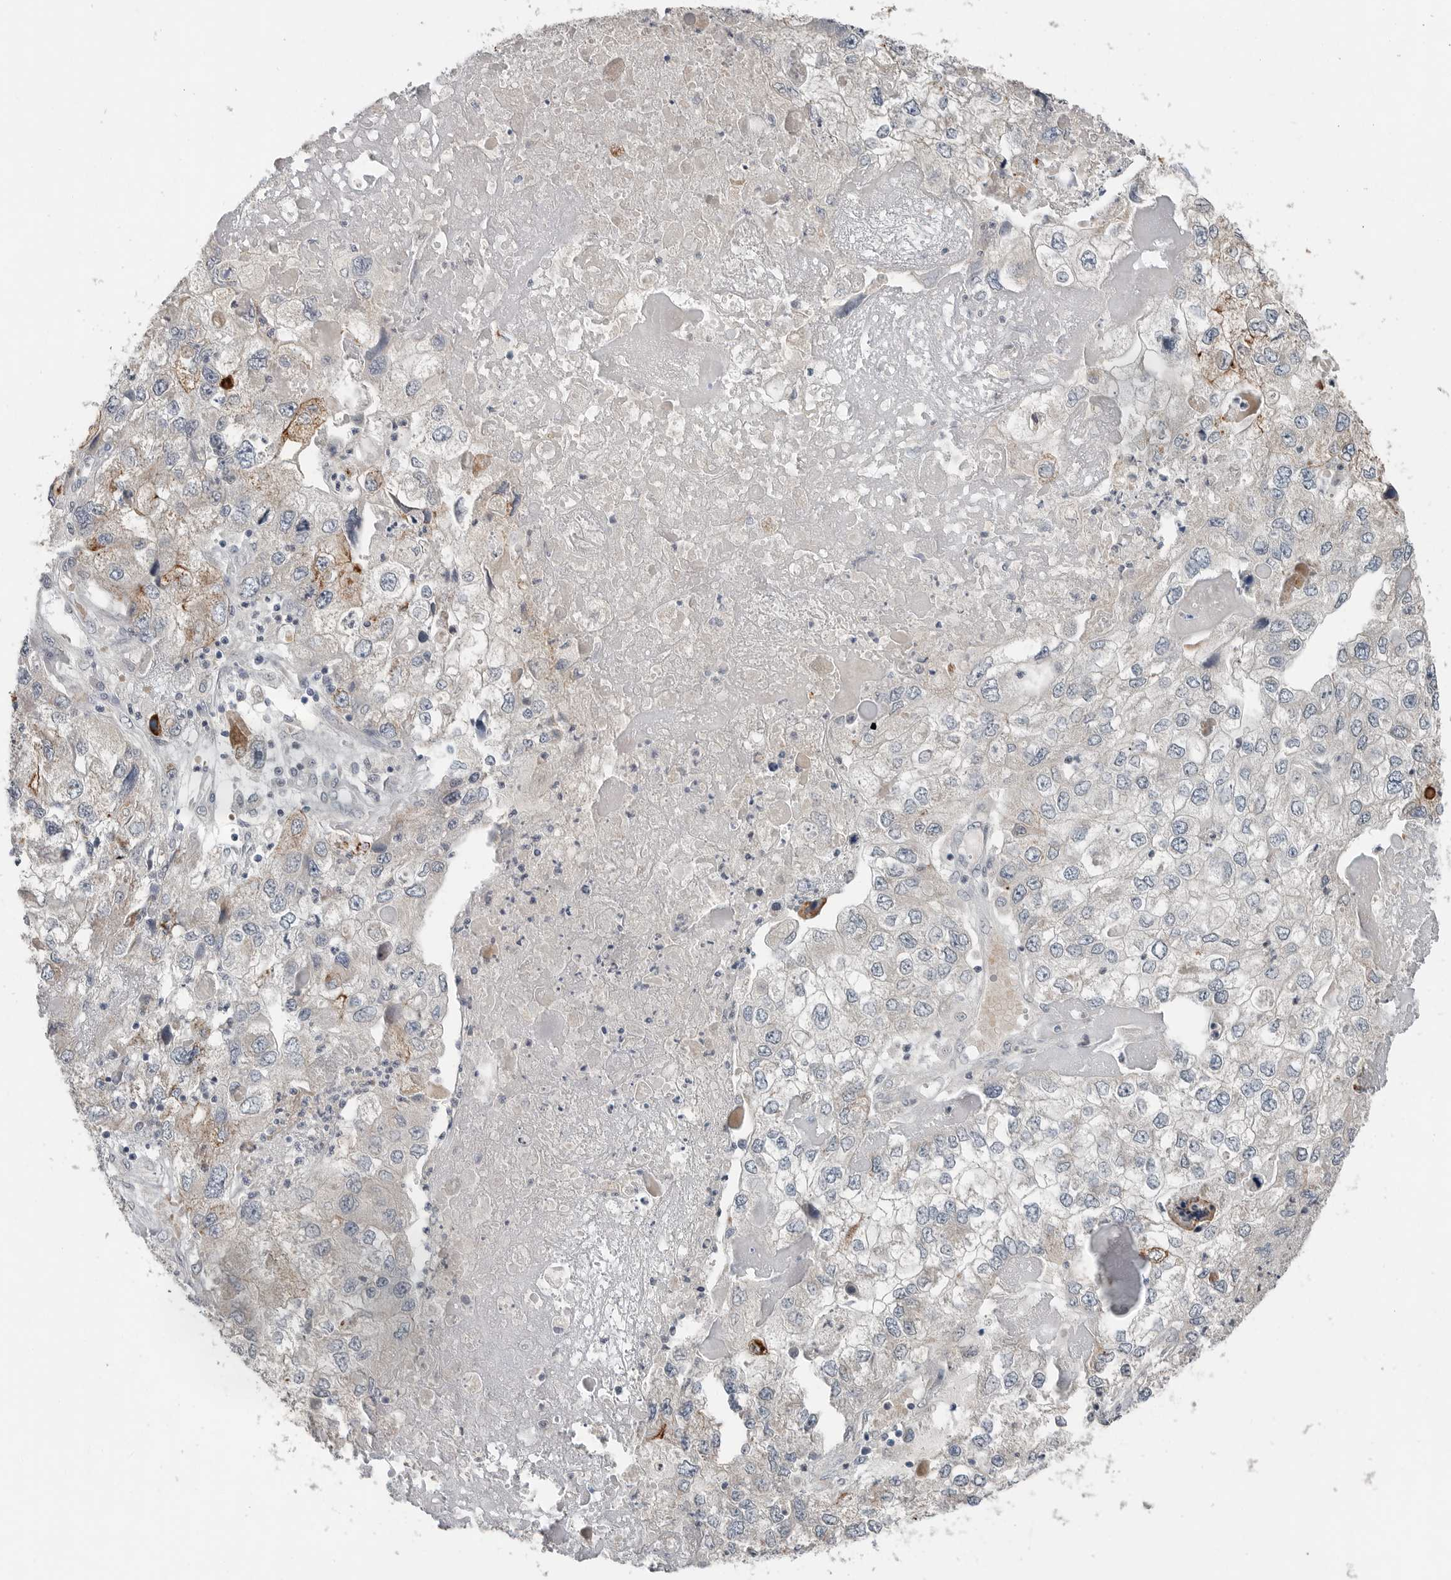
{"staining": {"intensity": "weak", "quantity": "<25%", "location": "cytoplasmic/membranous"}, "tissue": "endometrial cancer", "cell_type": "Tumor cells", "image_type": "cancer", "snomed": [{"axis": "morphology", "description": "Adenocarcinoma, NOS"}, {"axis": "topography", "description": "Endometrium"}], "caption": "DAB immunohistochemical staining of human endometrial cancer exhibits no significant expression in tumor cells. (DAB (3,3'-diaminobenzidine) immunohistochemistry with hematoxylin counter stain).", "gene": "FCRLB", "patient": {"sex": "female", "age": 49}}